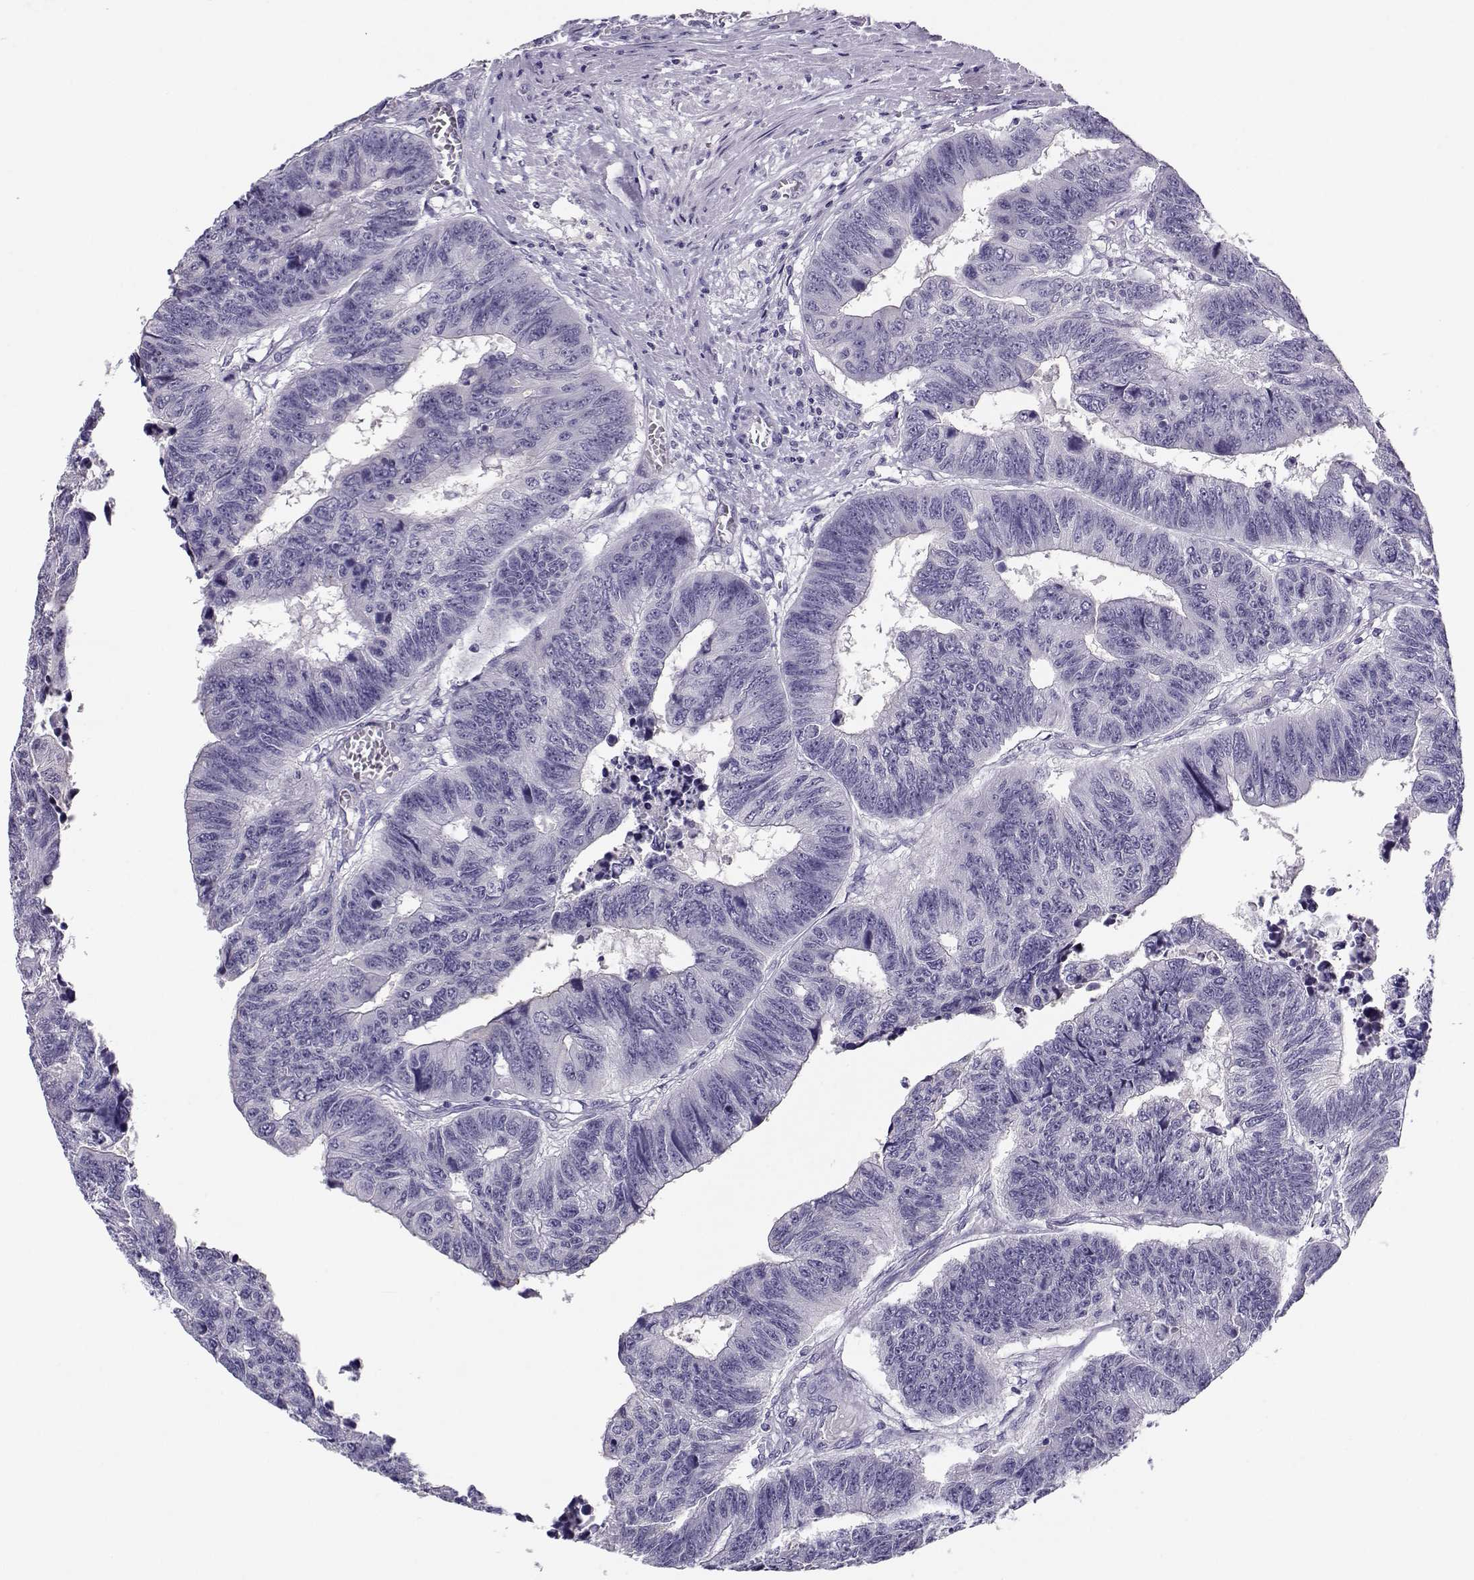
{"staining": {"intensity": "negative", "quantity": "none", "location": "none"}, "tissue": "colorectal cancer", "cell_type": "Tumor cells", "image_type": "cancer", "snomed": [{"axis": "morphology", "description": "Adenocarcinoma, NOS"}, {"axis": "topography", "description": "Rectum"}], "caption": "Colorectal cancer was stained to show a protein in brown. There is no significant positivity in tumor cells.", "gene": "CFAP77", "patient": {"sex": "female", "age": 85}}